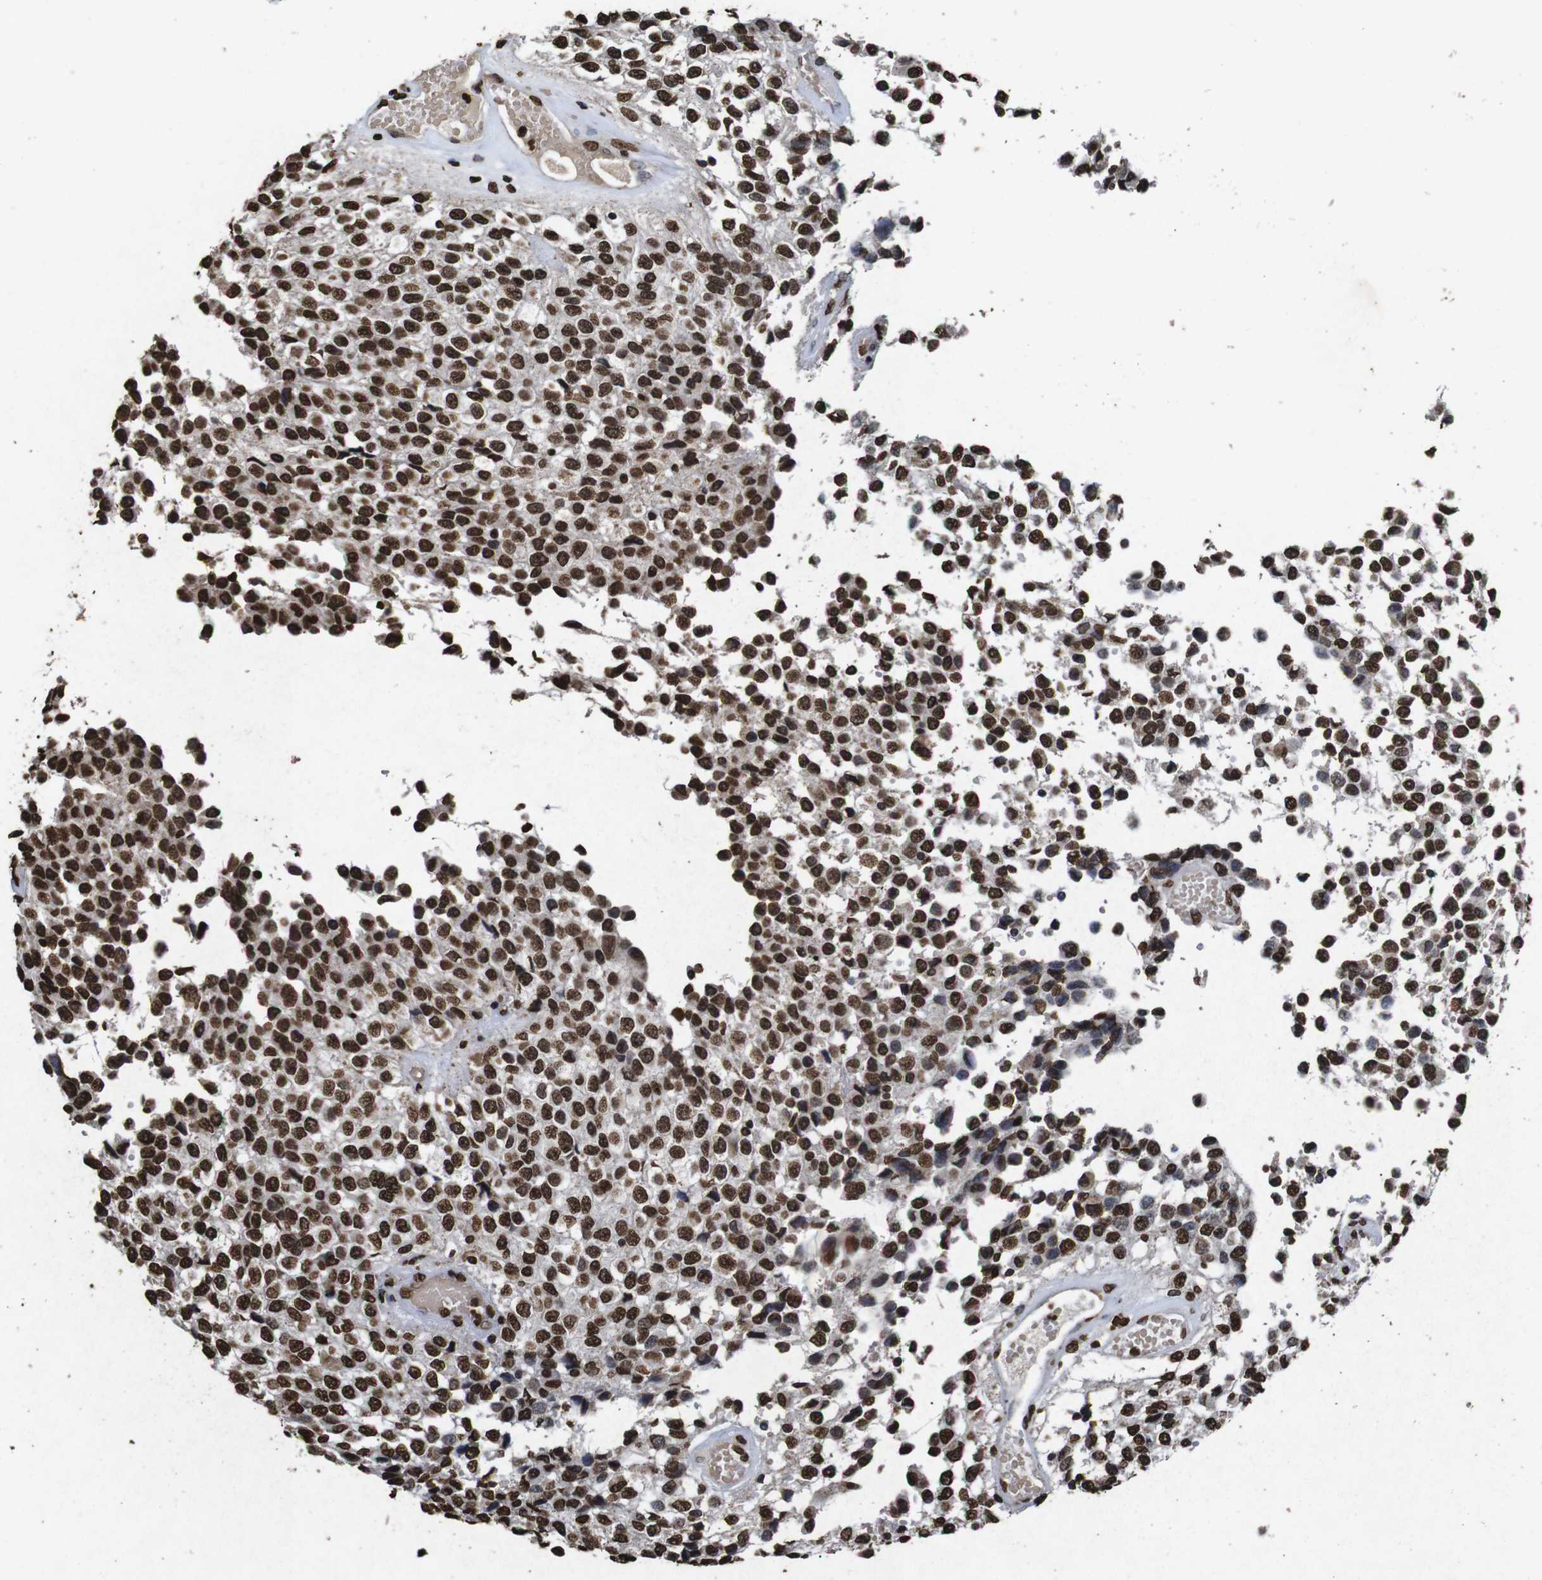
{"staining": {"intensity": "strong", "quantity": ">75%", "location": "nuclear"}, "tissue": "glioma", "cell_type": "Tumor cells", "image_type": "cancer", "snomed": [{"axis": "morphology", "description": "Glioma, malignant, High grade"}, {"axis": "topography", "description": "Brain"}], "caption": "Immunohistochemistry (IHC) image of neoplastic tissue: glioma stained using immunohistochemistry demonstrates high levels of strong protein expression localized specifically in the nuclear of tumor cells, appearing as a nuclear brown color.", "gene": "MDM2", "patient": {"sex": "male", "age": 32}}